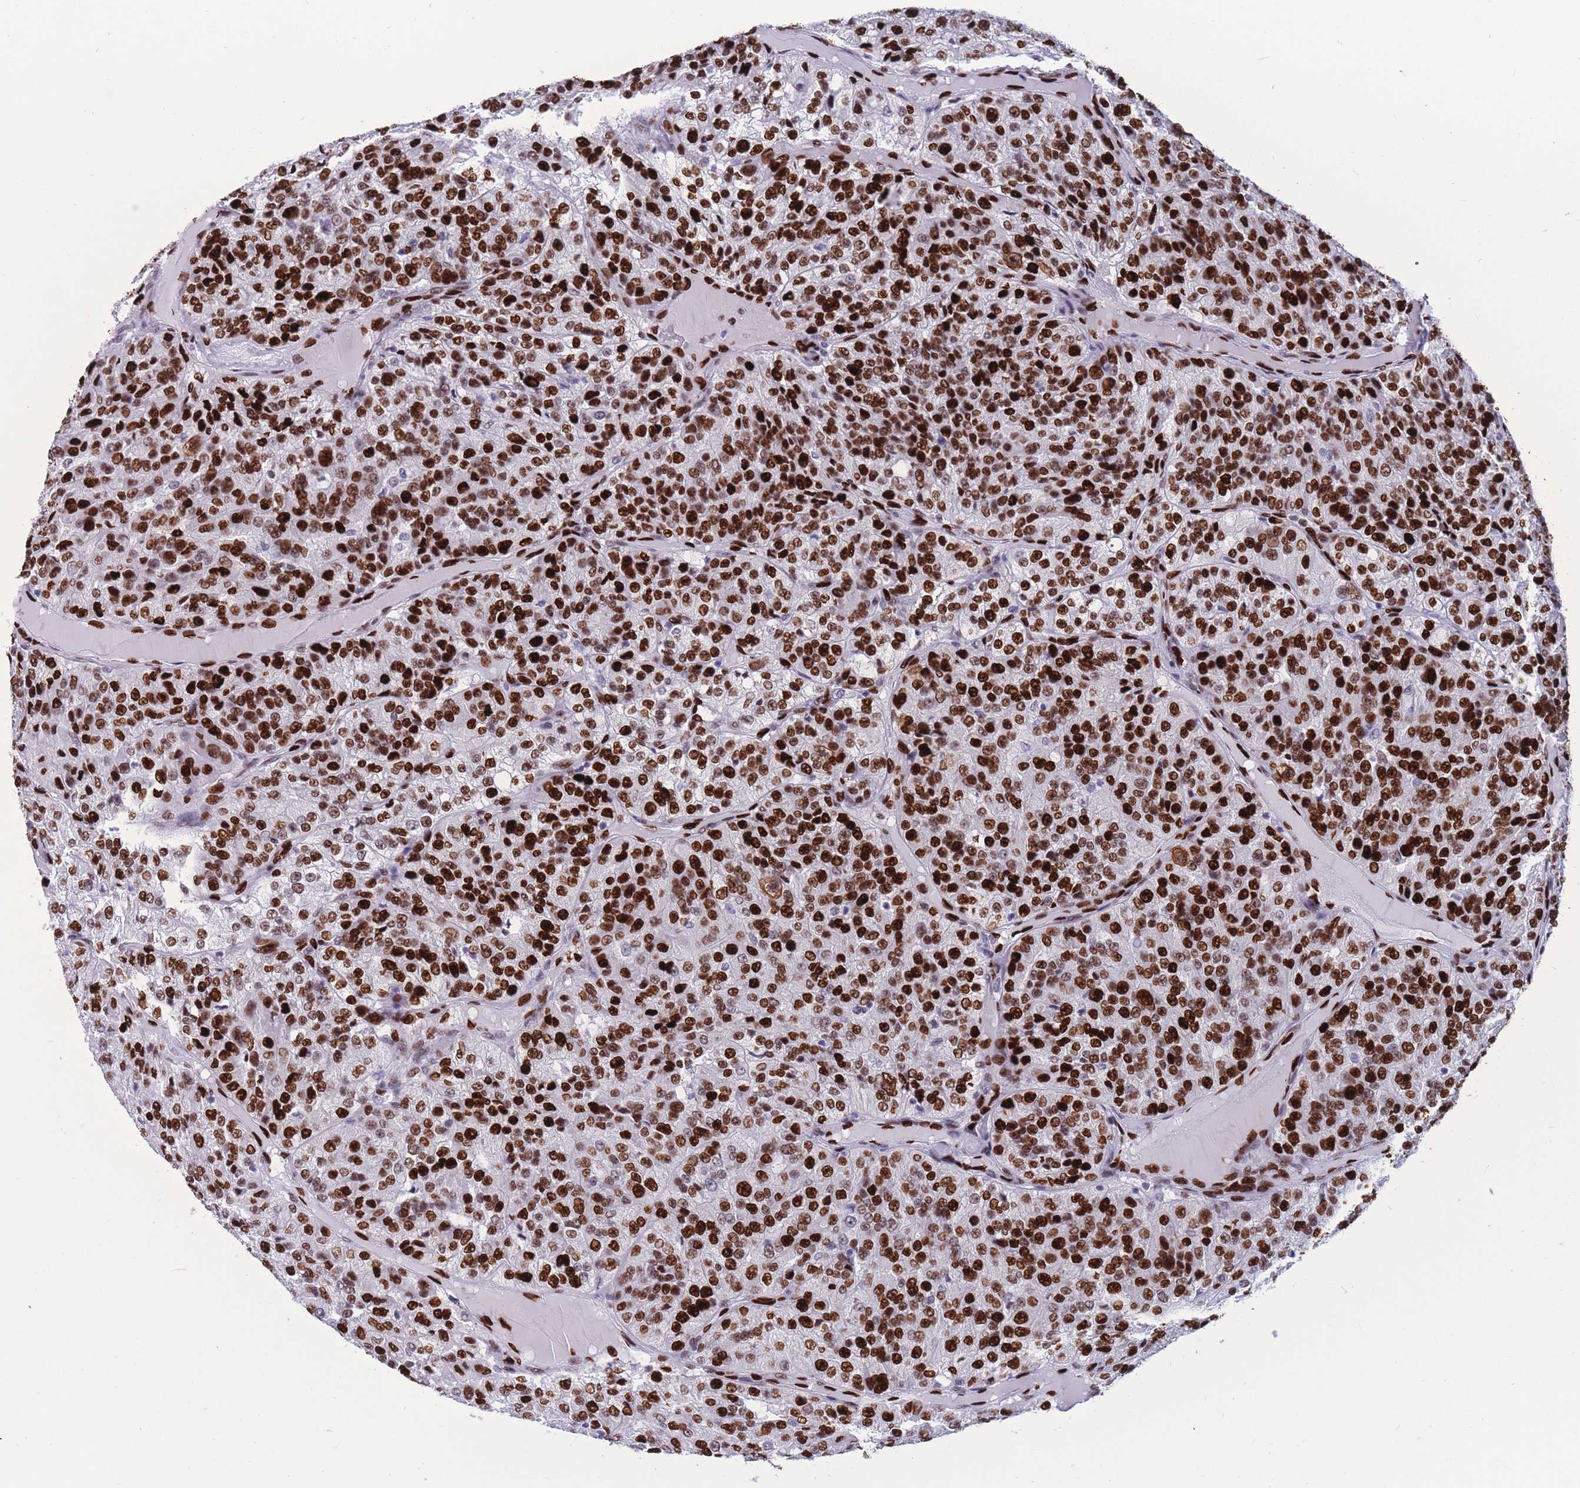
{"staining": {"intensity": "strong", "quantity": ">75%", "location": "nuclear"}, "tissue": "renal cancer", "cell_type": "Tumor cells", "image_type": "cancer", "snomed": [{"axis": "morphology", "description": "Adenocarcinoma, NOS"}, {"axis": "topography", "description": "Kidney"}], "caption": "An IHC image of neoplastic tissue is shown. Protein staining in brown labels strong nuclear positivity in adenocarcinoma (renal) within tumor cells.", "gene": "NASP", "patient": {"sex": "female", "age": 63}}